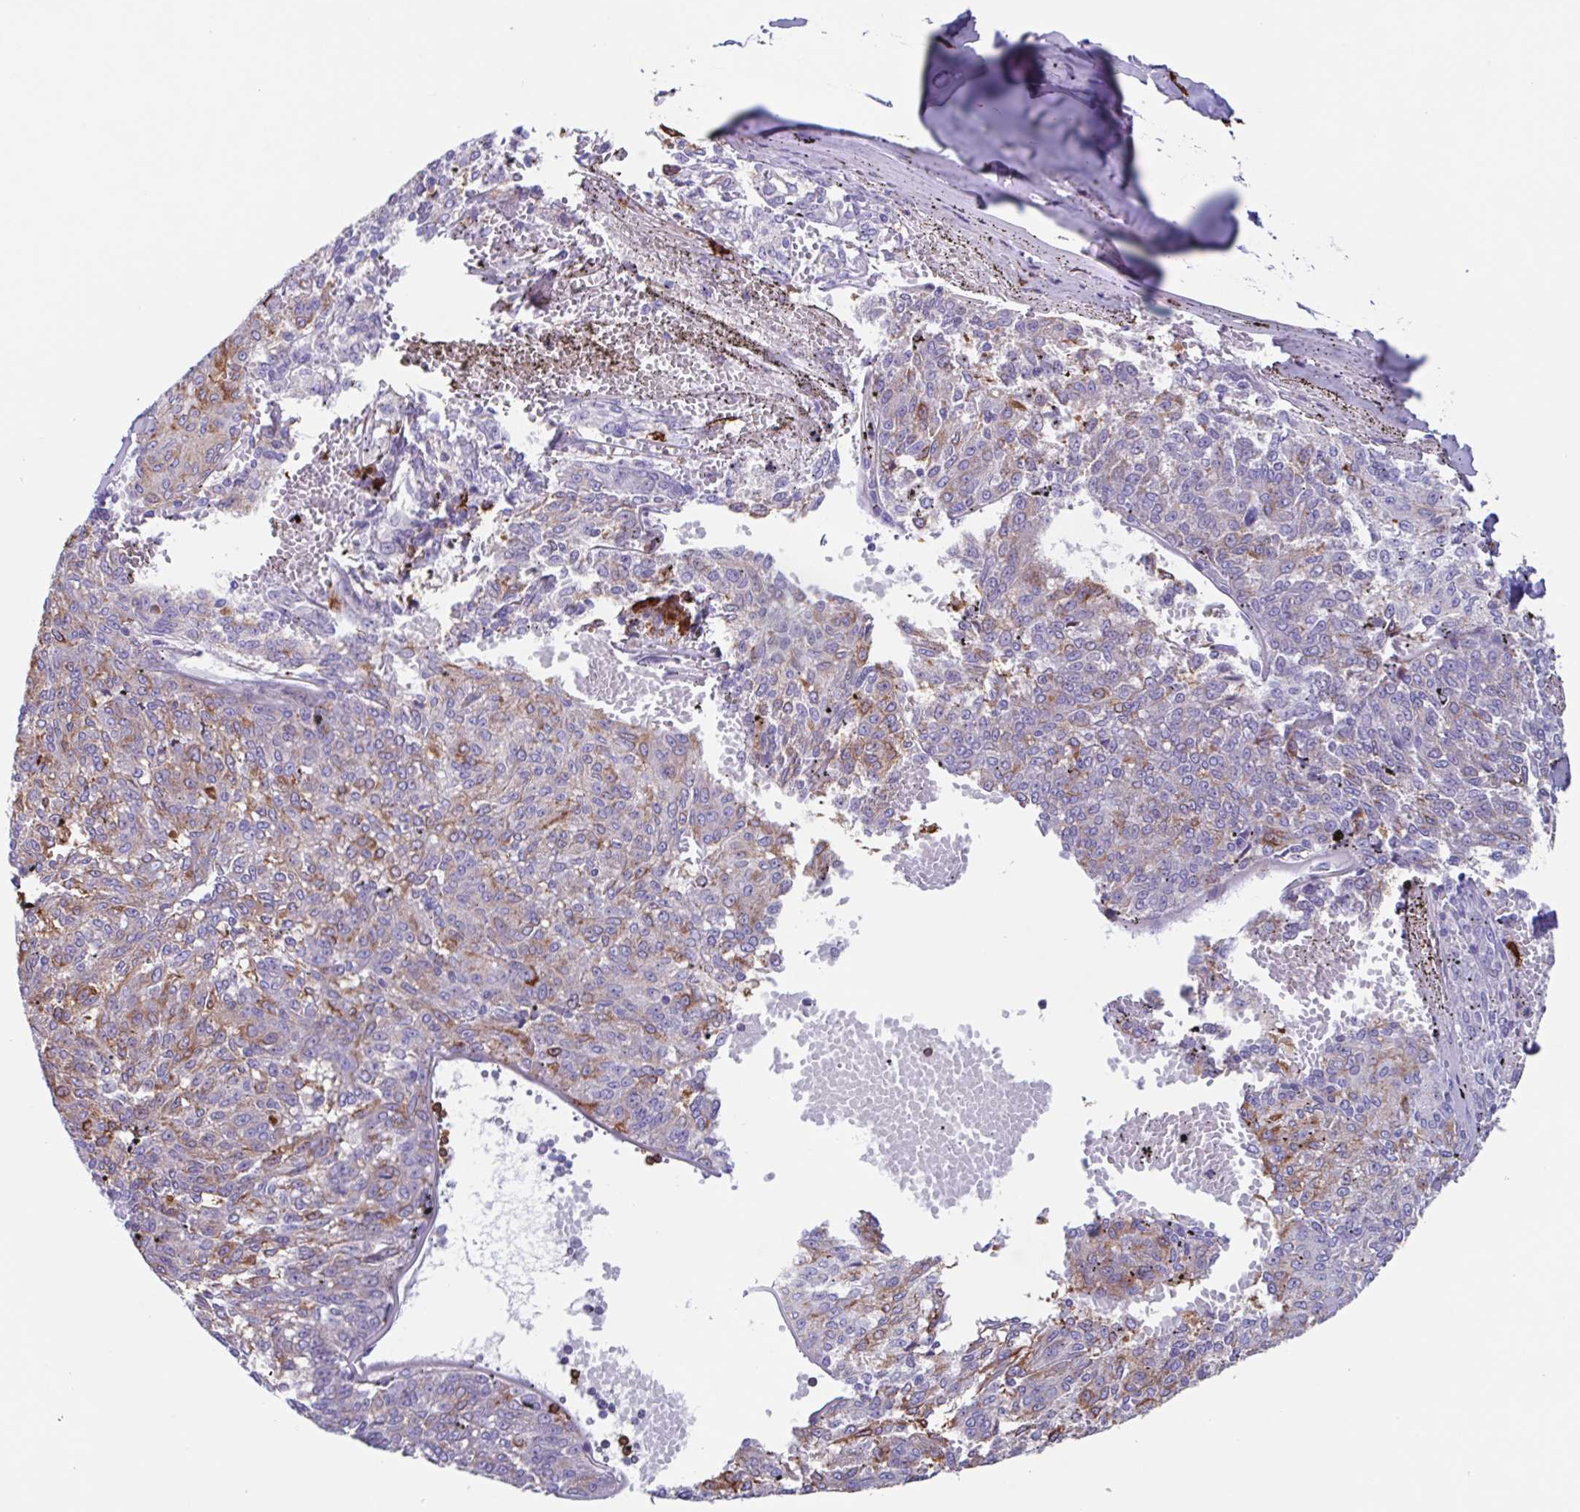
{"staining": {"intensity": "weak", "quantity": "<25%", "location": "cytoplasmic/membranous"}, "tissue": "melanoma", "cell_type": "Tumor cells", "image_type": "cancer", "snomed": [{"axis": "morphology", "description": "Malignant melanoma, NOS"}, {"axis": "topography", "description": "Skin"}], "caption": "This is a image of immunohistochemistry (IHC) staining of melanoma, which shows no staining in tumor cells. (DAB IHC visualized using brightfield microscopy, high magnification).", "gene": "TPD52", "patient": {"sex": "female", "age": 72}}